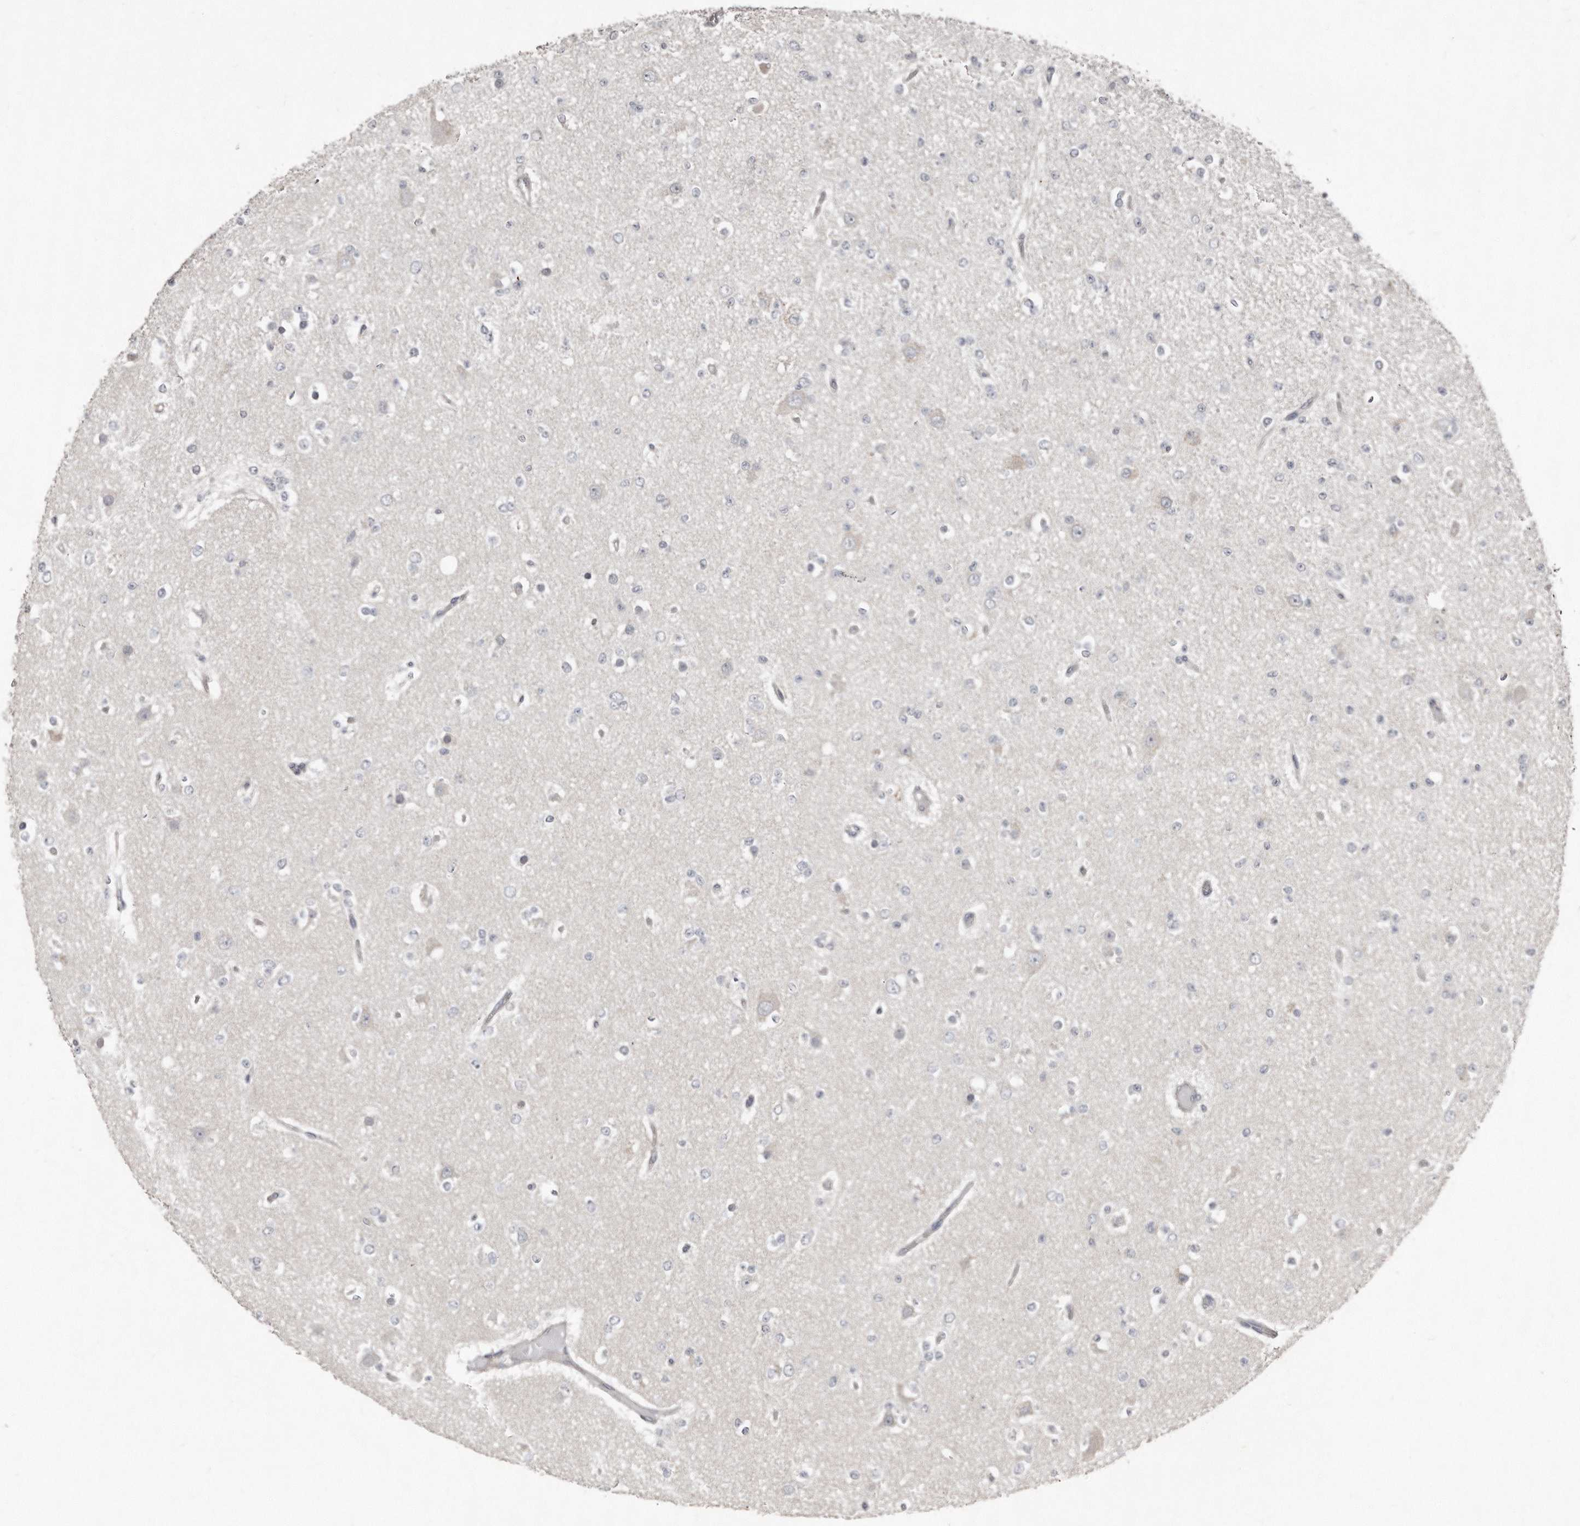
{"staining": {"intensity": "negative", "quantity": "none", "location": "none"}, "tissue": "glioma", "cell_type": "Tumor cells", "image_type": "cancer", "snomed": [{"axis": "morphology", "description": "Glioma, malignant, Low grade"}, {"axis": "topography", "description": "Brain"}], "caption": "The photomicrograph demonstrates no significant staining in tumor cells of malignant glioma (low-grade).", "gene": "AKNAD1", "patient": {"sex": "female", "age": 22}}